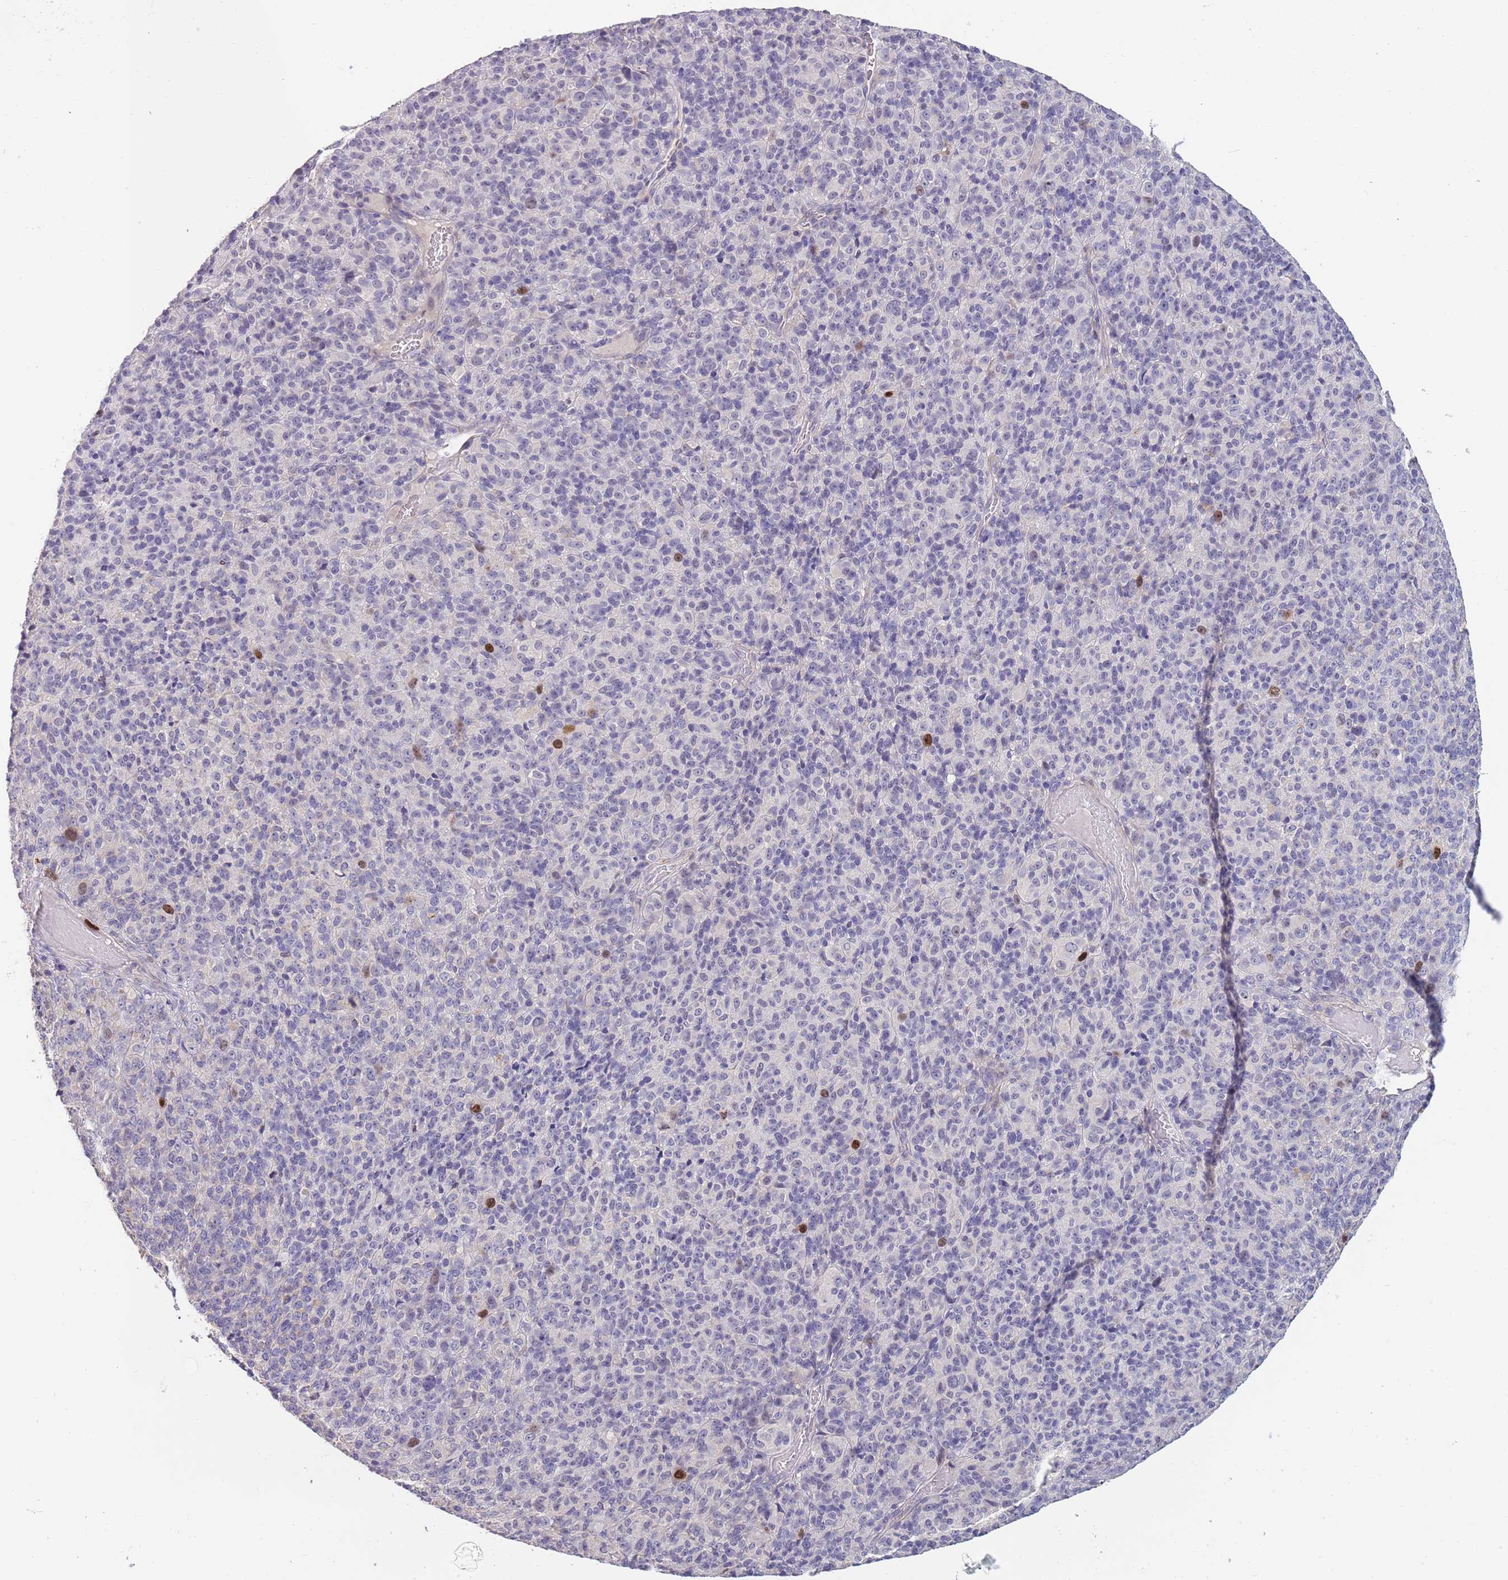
{"staining": {"intensity": "strong", "quantity": "<25%", "location": "nuclear"}, "tissue": "melanoma", "cell_type": "Tumor cells", "image_type": "cancer", "snomed": [{"axis": "morphology", "description": "Malignant melanoma, Metastatic site"}, {"axis": "topography", "description": "Brain"}], "caption": "A micrograph of malignant melanoma (metastatic site) stained for a protein displays strong nuclear brown staining in tumor cells.", "gene": "PIMREG", "patient": {"sex": "female", "age": 56}}